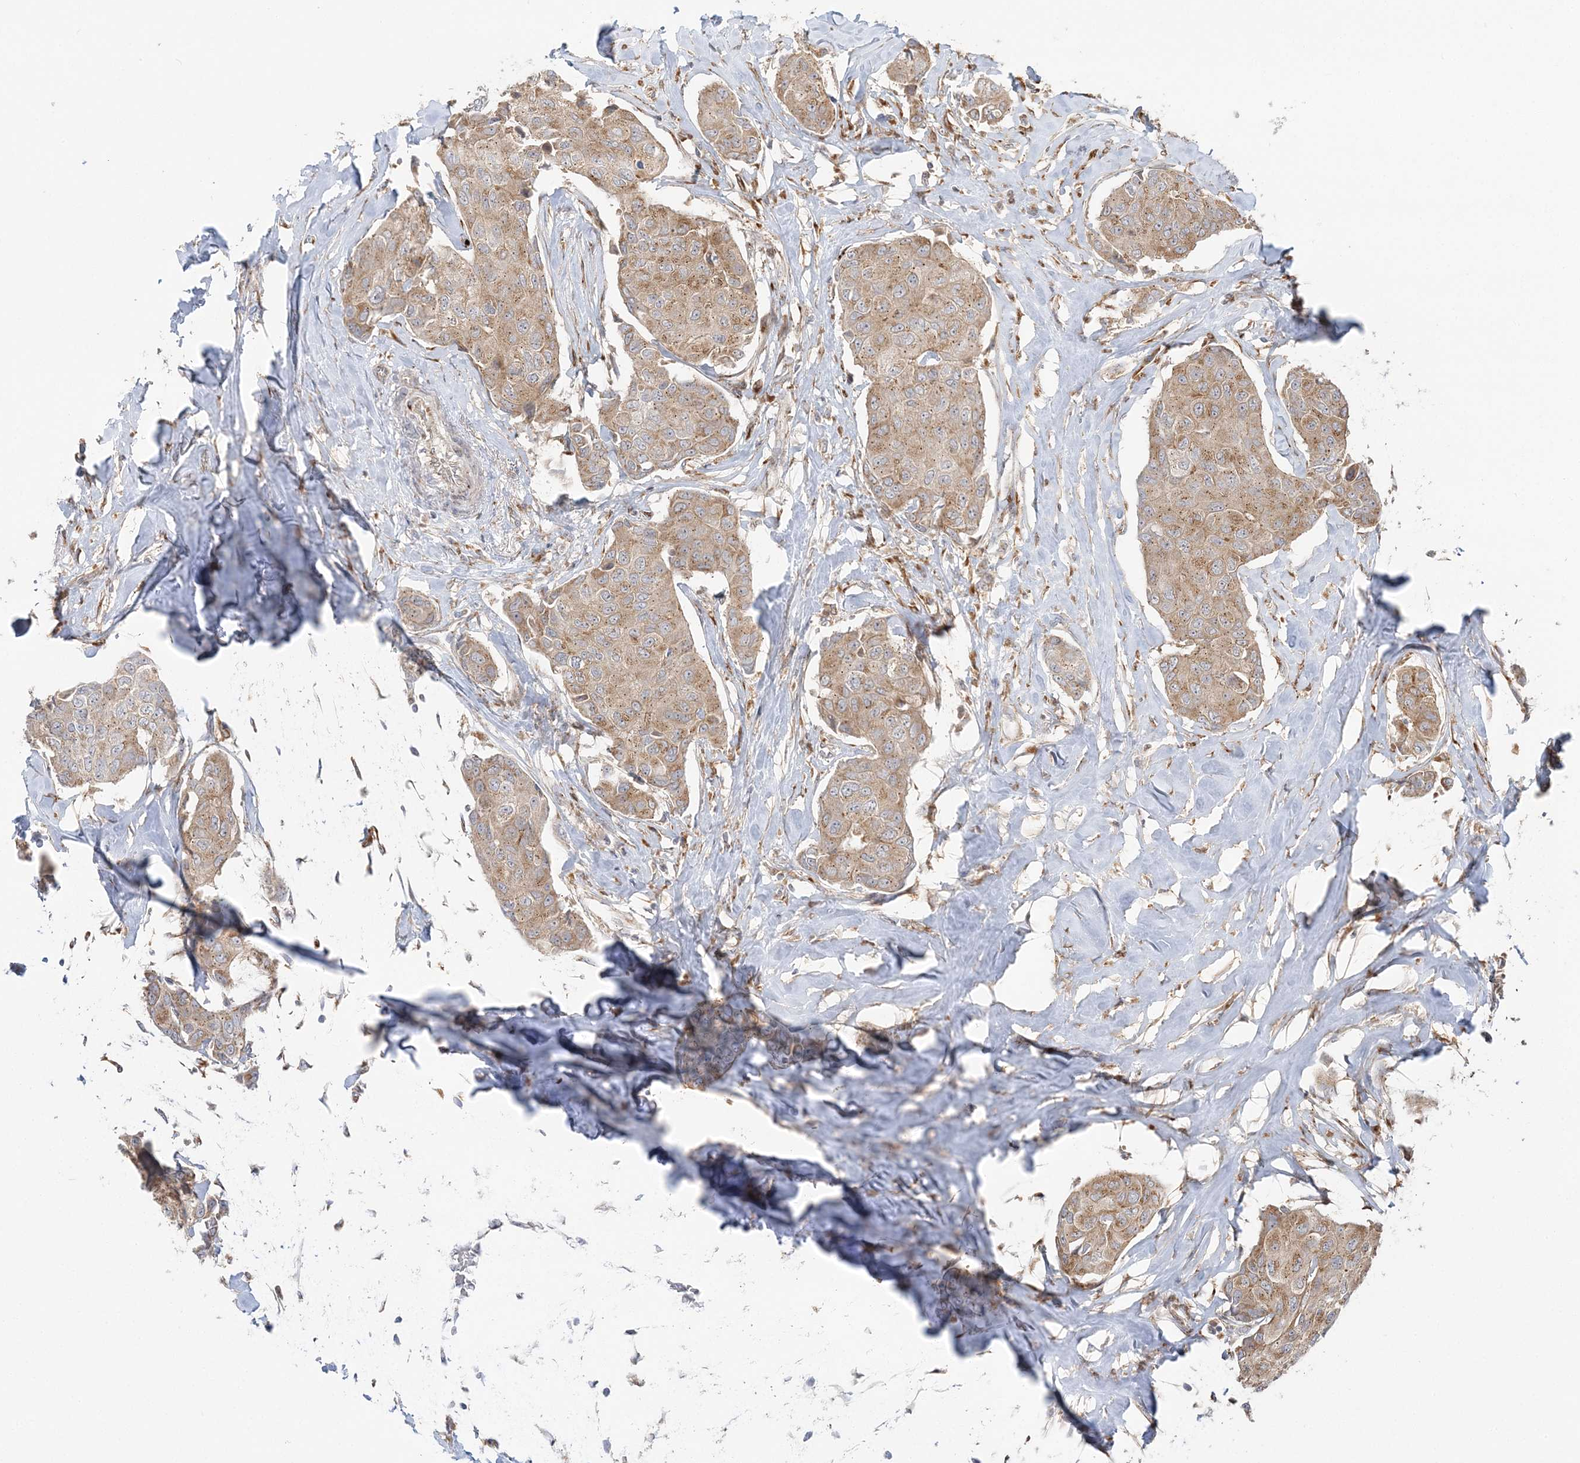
{"staining": {"intensity": "moderate", "quantity": ">75%", "location": "cytoplasmic/membranous"}, "tissue": "breast cancer", "cell_type": "Tumor cells", "image_type": "cancer", "snomed": [{"axis": "morphology", "description": "Duct carcinoma"}, {"axis": "topography", "description": "Breast"}], "caption": "Immunohistochemistry (IHC) (DAB) staining of human breast cancer displays moderate cytoplasmic/membranous protein expression in about >75% of tumor cells. The staining was performed using DAB (3,3'-diaminobenzidine) to visualize the protein expression in brown, while the nuclei were stained in blue with hematoxylin (Magnification: 20x).", "gene": "ABCC3", "patient": {"sex": "female", "age": 80}}